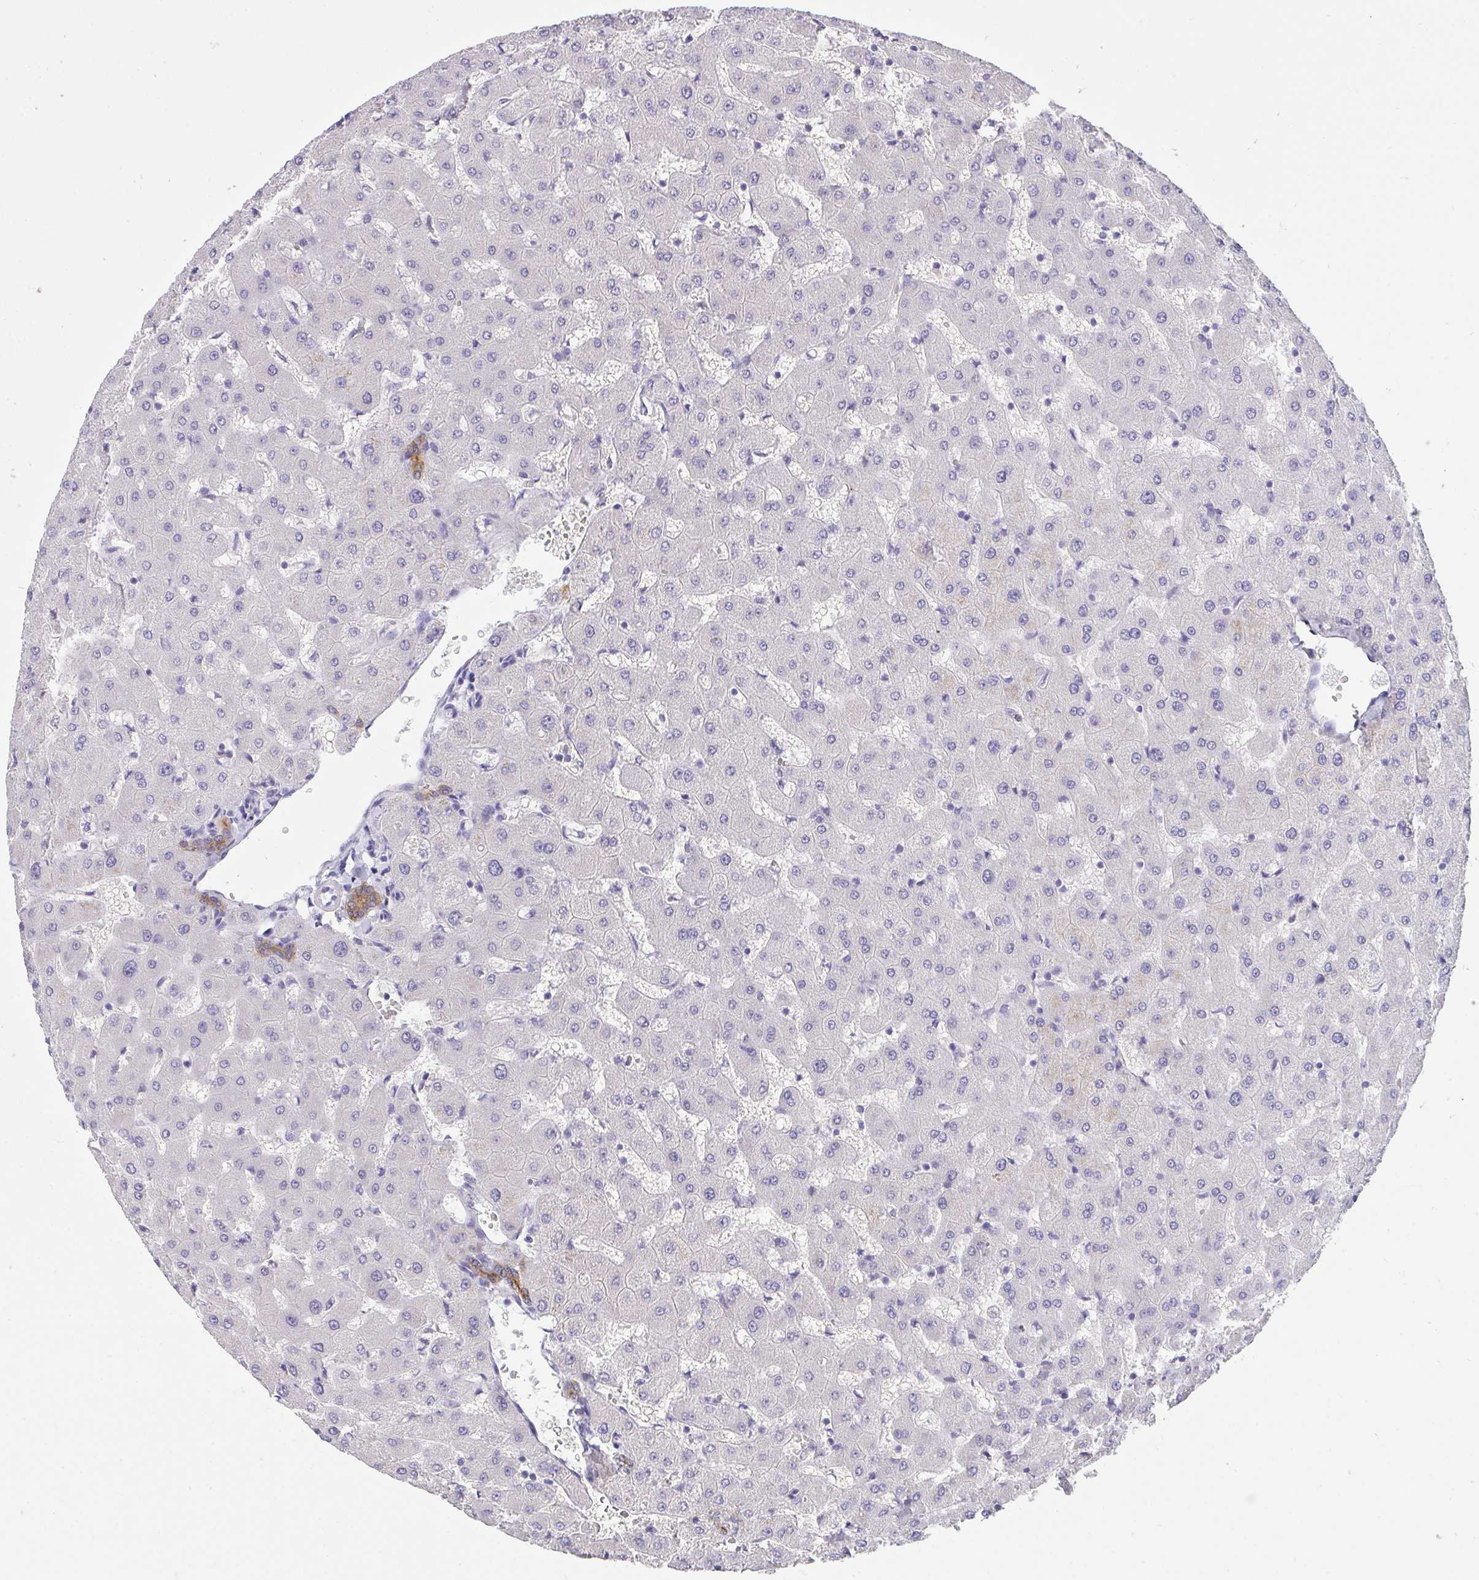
{"staining": {"intensity": "strong", "quantity": ">75%", "location": "cytoplasmic/membranous"}, "tissue": "liver", "cell_type": "Cholangiocytes", "image_type": "normal", "snomed": [{"axis": "morphology", "description": "Normal tissue, NOS"}, {"axis": "topography", "description": "Liver"}], "caption": "This micrograph demonstrates IHC staining of benign human liver, with high strong cytoplasmic/membranous positivity in approximately >75% of cholangiocytes.", "gene": "VGLL3", "patient": {"sex": "female", "age": 63}}